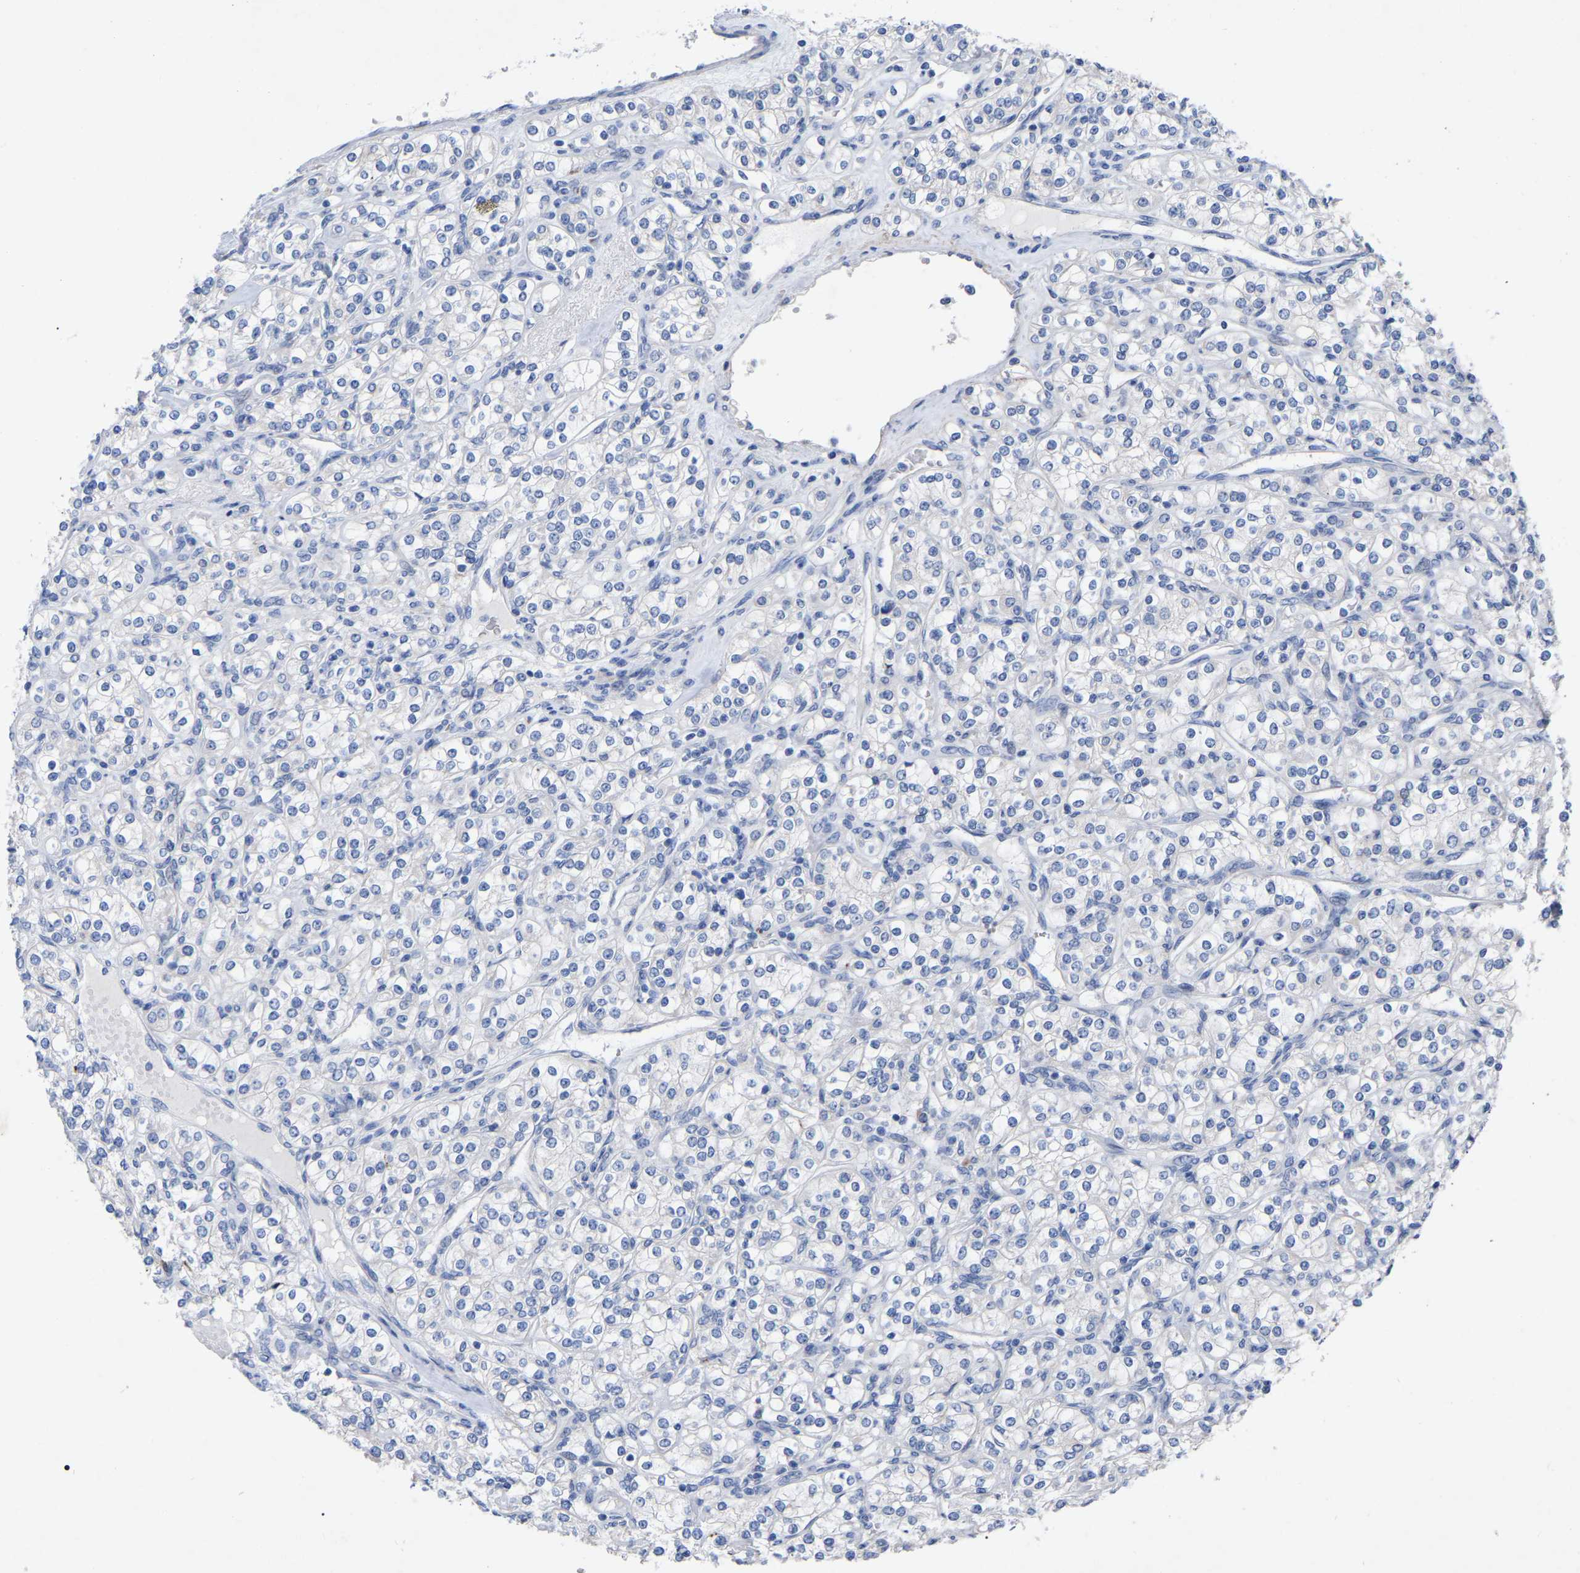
{"staining": {"intensity": "negative", "quantity": "none", "location": "none"}, "tissue": "renal cancer", "cell_type": "Tumor cells", "image_type": "cancer", "snomed": [{"axis": "morphology", "description": "Adenocarcinoma, NOS"}, {"axis": "topography", "description": "Kidney"}], "caption": "IHC photomicrograph of neoplastic tissue: human adenocarcinoma (renal) stained with DAB demonstrates no significant protein expression in tumor cells.", "gene": "STRIP2", "patient": {"sex": "male", "age": 77}}